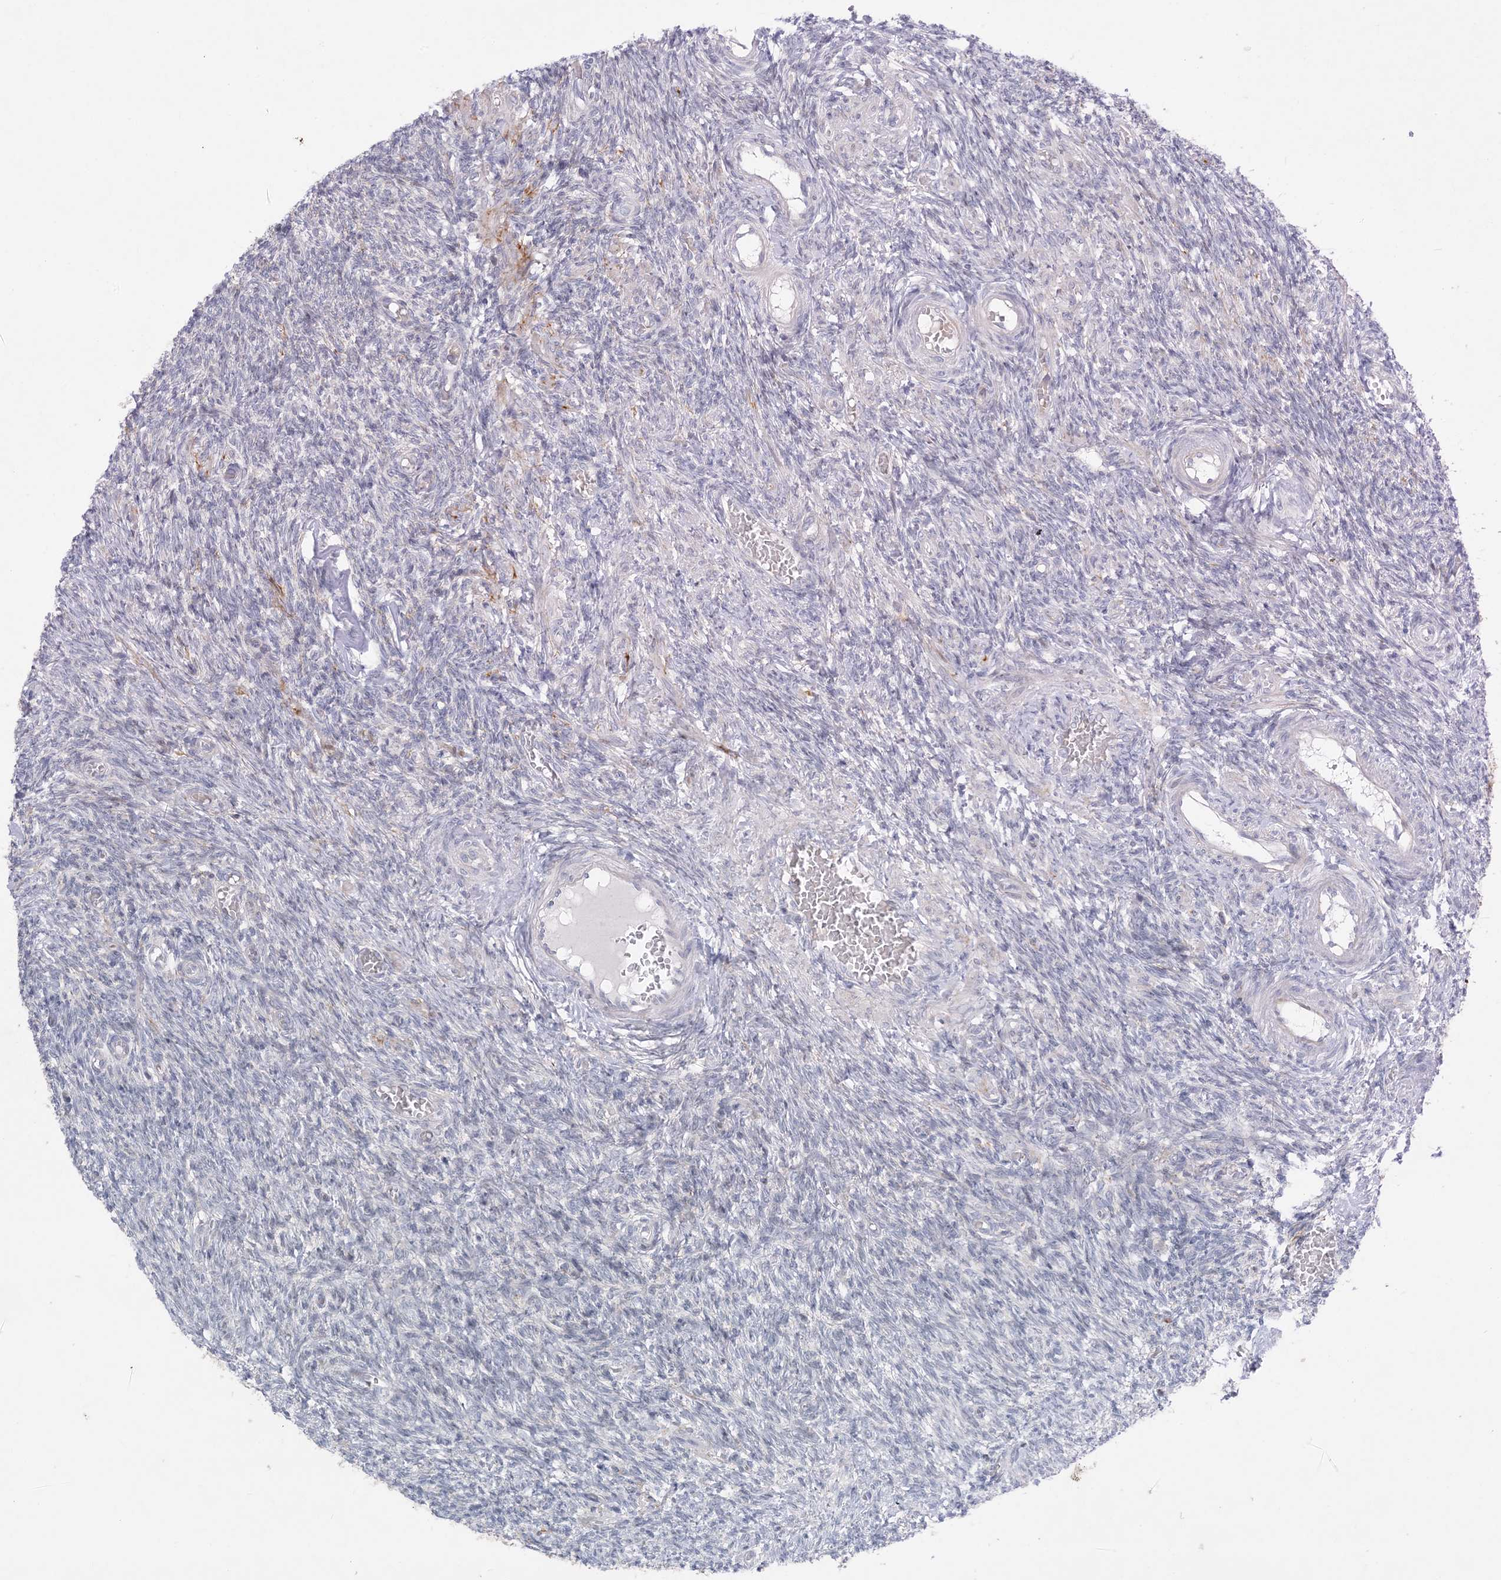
{"staining": {"intensity": "negative", "quantity": "none", "location": "none"}, "tissue": "ovary", "cell_type": "Ovarian stroma cells", "image_type": "normal", "snomed": [{"axis": "morphology", "description": "Normal tissue, NOS"}, {"axis": "topography", "description": "Ovary"}], "caption": "Ovary was stained to show a protein in brown. There is no significant positivity in ovarian stroma cells. (DAB (3,3'-diaminobenzidine) immunohistochemistry (IHC) with hematoxylin counter stain).", "gene": "ZNF385D", "patient": {"sex": "female", "age": 27}}